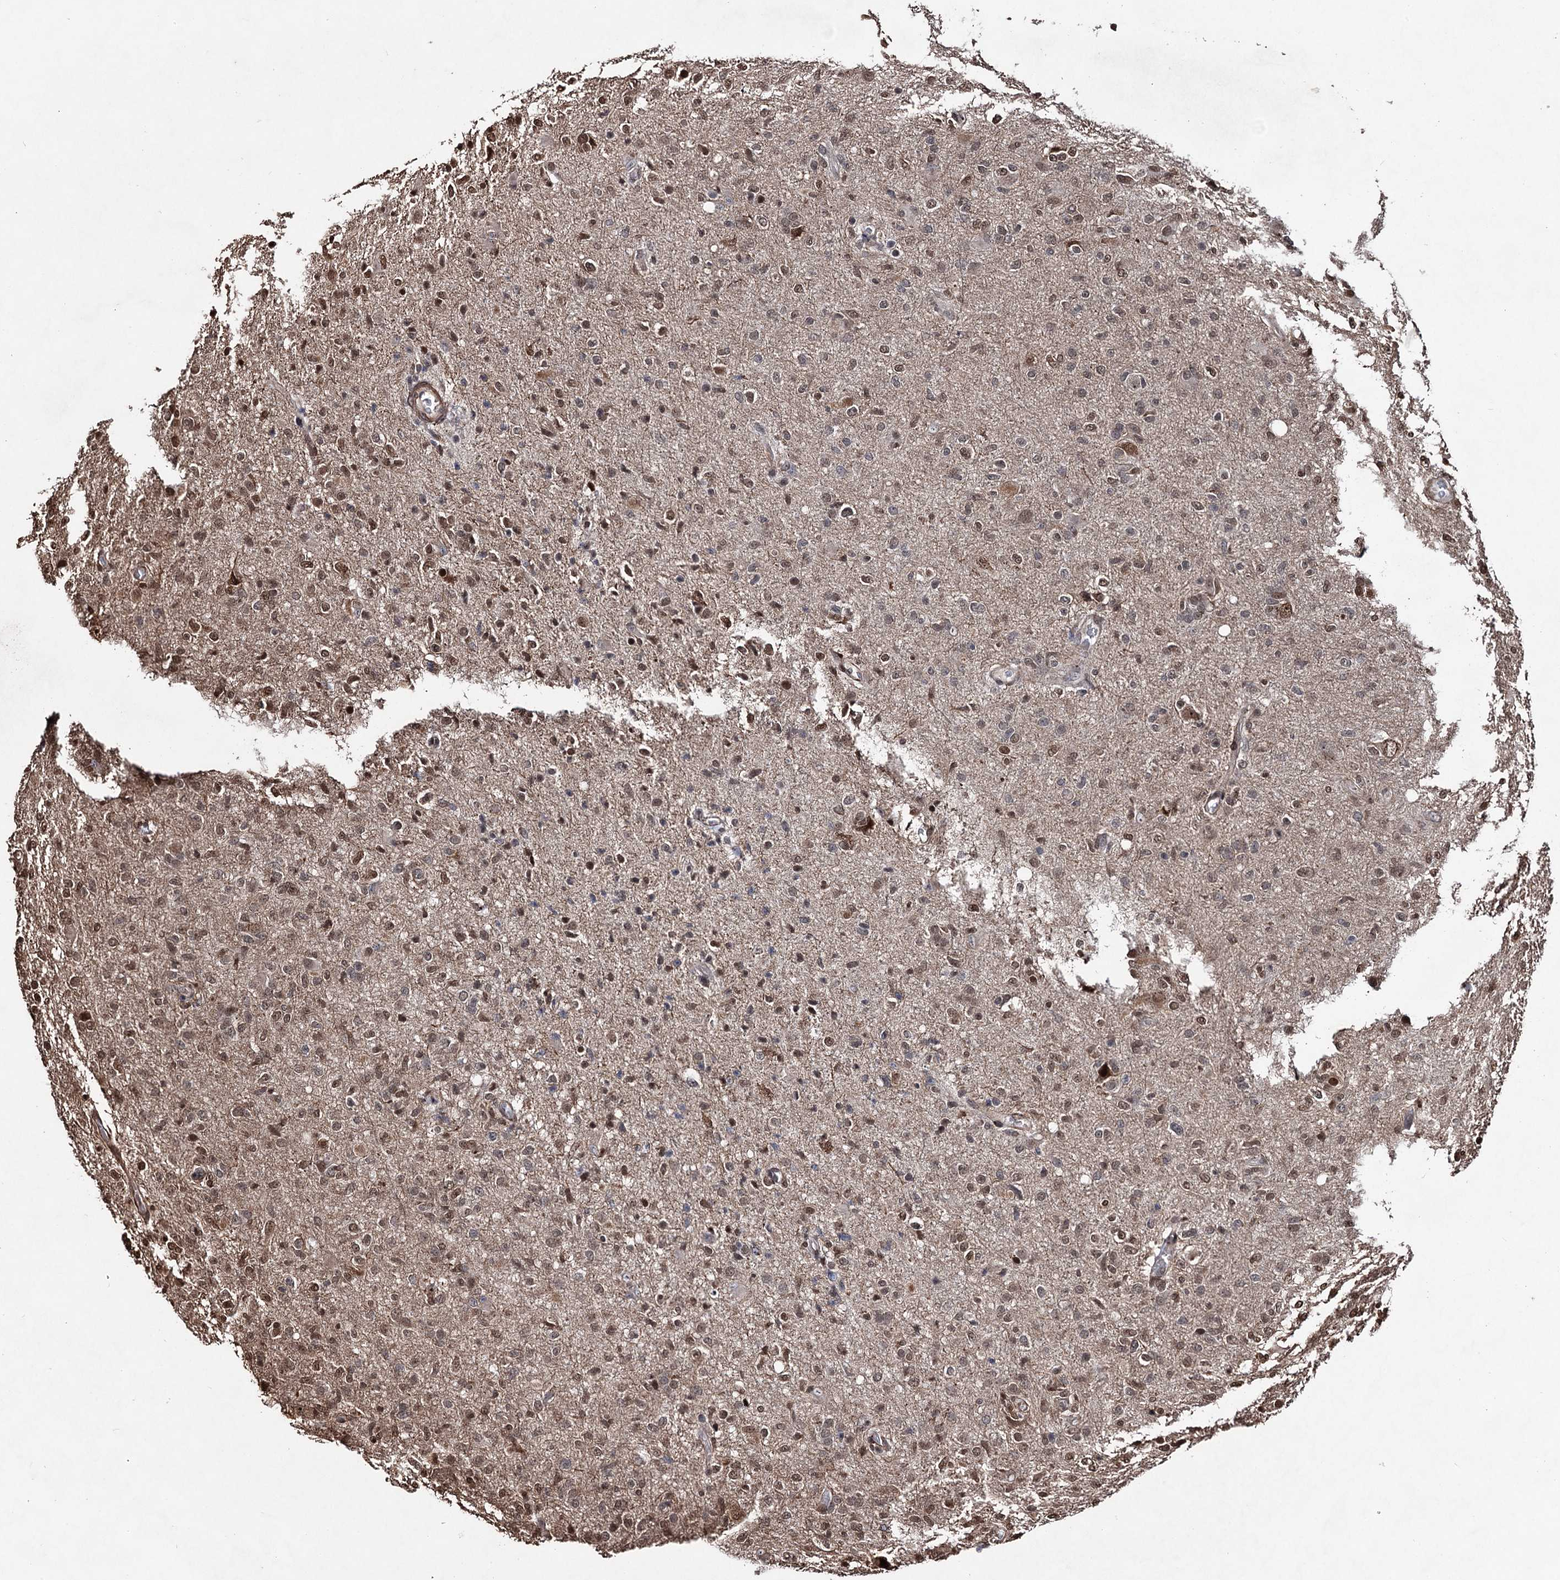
{"staining": {"intensity": "moderate", "quantity": "25%-75%", "location": "nuclear"}, "tissue": "glioma", "cell_type": "Tumor cells", "image_type": "cancer", "snomed": [{"axis": "morphology", "description": "Glioma, malignant, High grade"}, {"axis": "topography", "description": "Brain"}], "caption": "Glioma stained with a protein marker shows moderate staining in tumor cells.", "gene": "EYA4", "patient": {"sex": "female", "age": 57}}